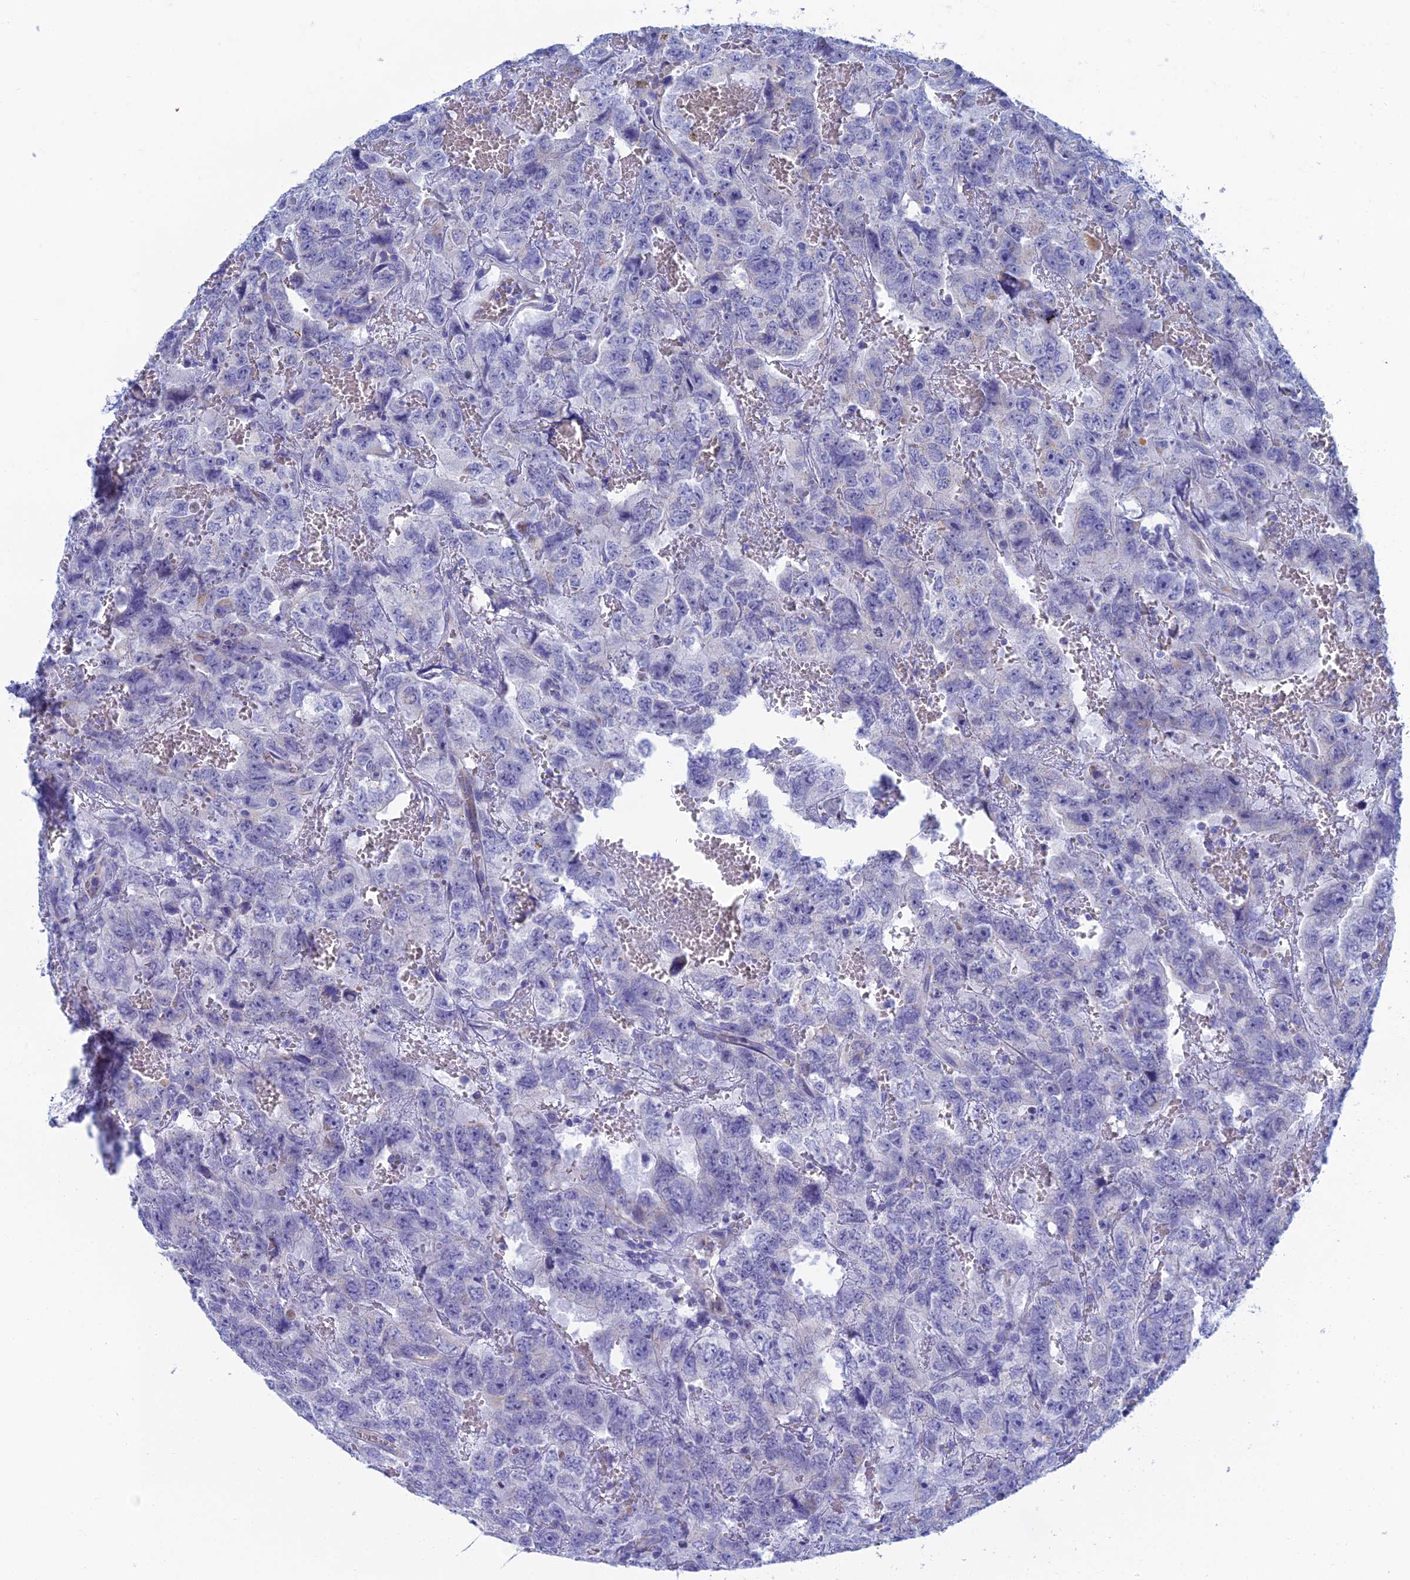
{"staining": {"intensity": "negative", "quantity": "none", "location": "none"}, "tissue": "testis cancer", "cell_type": "Tumor cells", "image_type": "cancer", "snomed": [{"axis": "morphology", "description": "Carcinoma, Embryonal, NOS"}, {"axis": "topography", "description": "Testis"}], "caption": "The micrograph shows no staining of tumor cells in testis cancer (embryonal carcinoma). (DAB (3,3'-diaminobenzidine) IHC with hematoxylin counter stain).", "gene": "CFAP210", "patient": {"sex": "male", "age": 45}}